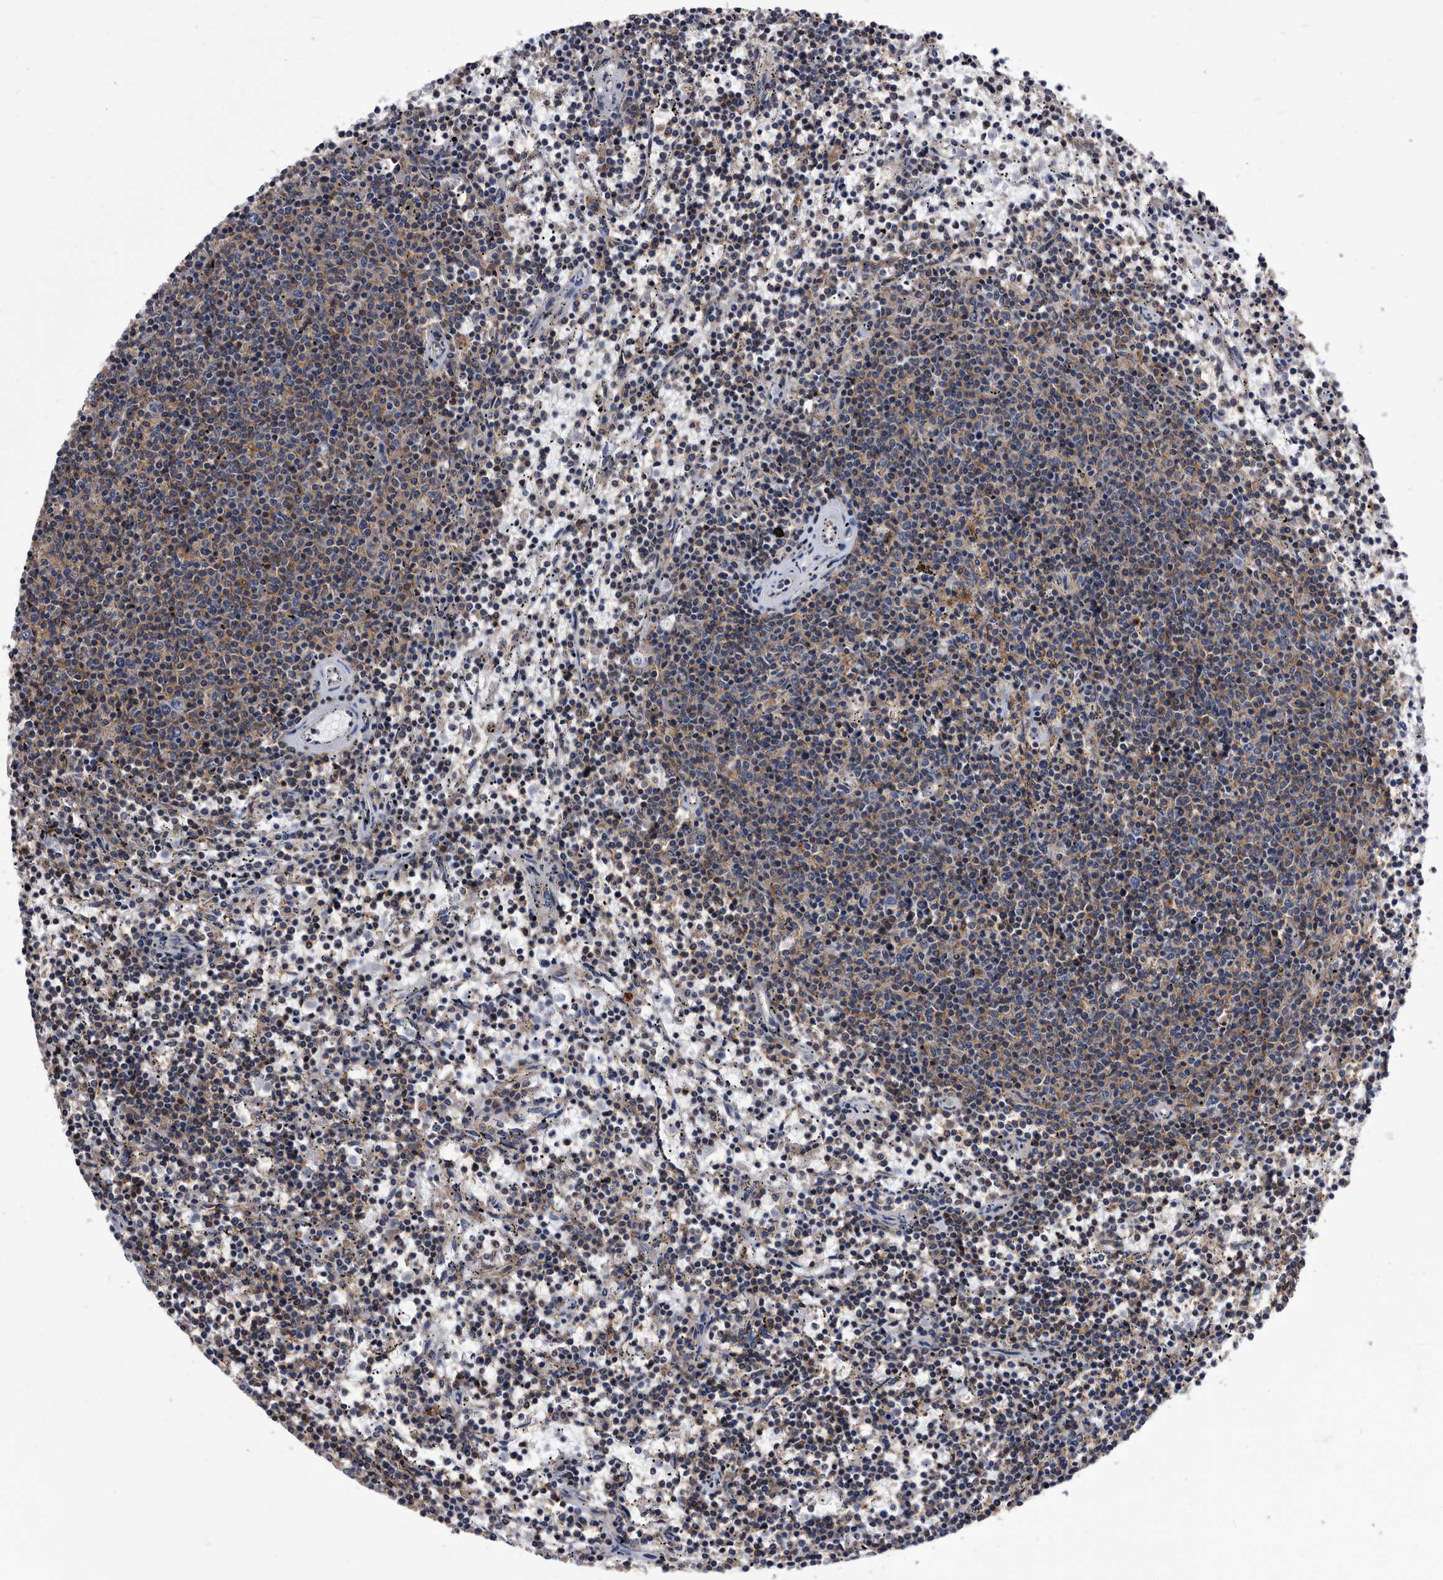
{"staining": {"intensity": "weak", "quantity": "<25%", "location": "cytoplasmic/membranous"}, "tissue": "lymphoma", "cell_type": "Tumor cells", "image_type": "cancer", "snomed": [{"axis": "morphology", "description": "Malignant lymphoma, non-Hodgkin's type, Low grade"}, {"axis": "topography", "description": "Spleen"}], "caption": "This is an IHC histopathology image of lymphoma. There is no staining in tumor cells.", "gene": "DTNBP1", "patient": {"sex": "female", "age": 50}}